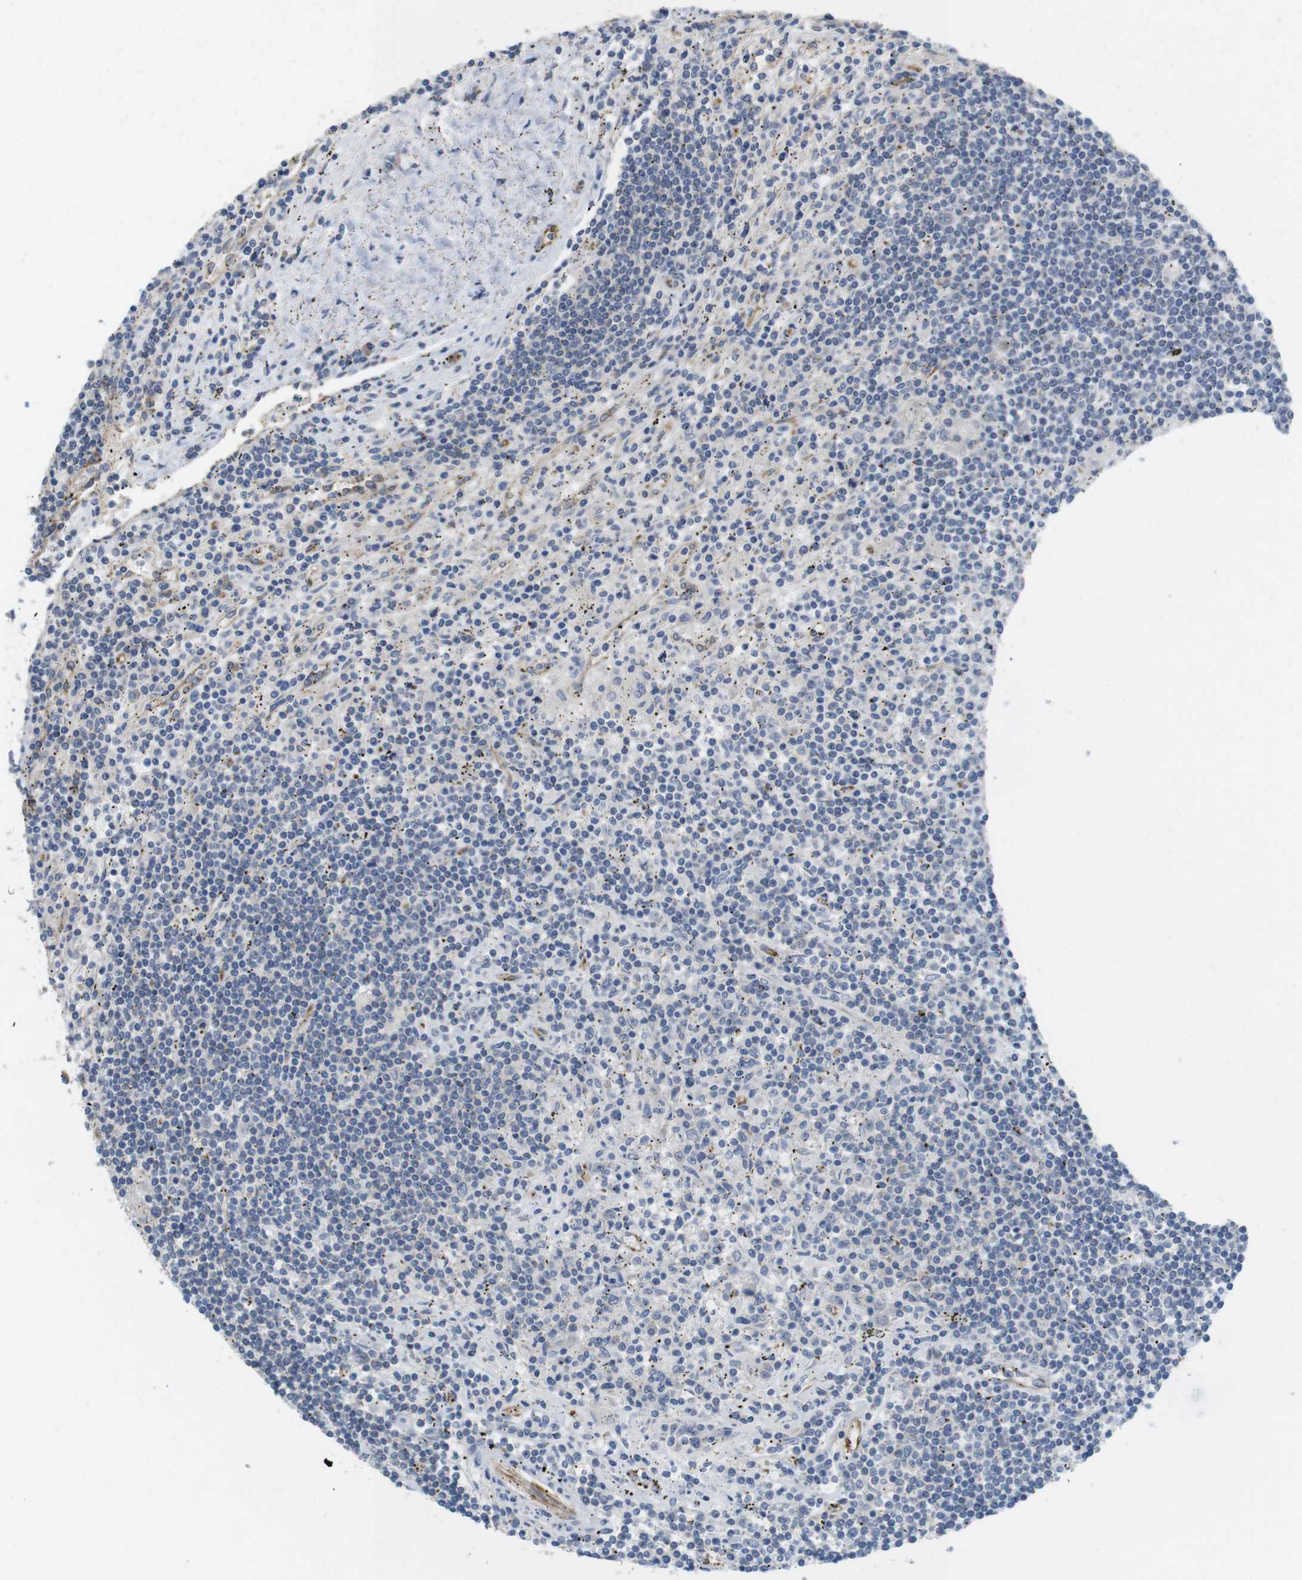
{"staining": {"intensity": "negative", "quantity": "none", "location": "none"}, "tissue": "lymphoma", "cell_type": "Tumor cells", "image_type": "cancer", "snomed": [{"axis": "morphology", "description": "Malignant lymphoma, non-Hodgkin's type, Low grade"}, {"axis": "topography", "description": "Spleen"}], "caption": "Lymphoma was stained to show a protein in brown. There is no significant positivity in tumor cells.", "gene": "PCNX2", "patient": {"sex": "male", "age": 76}}